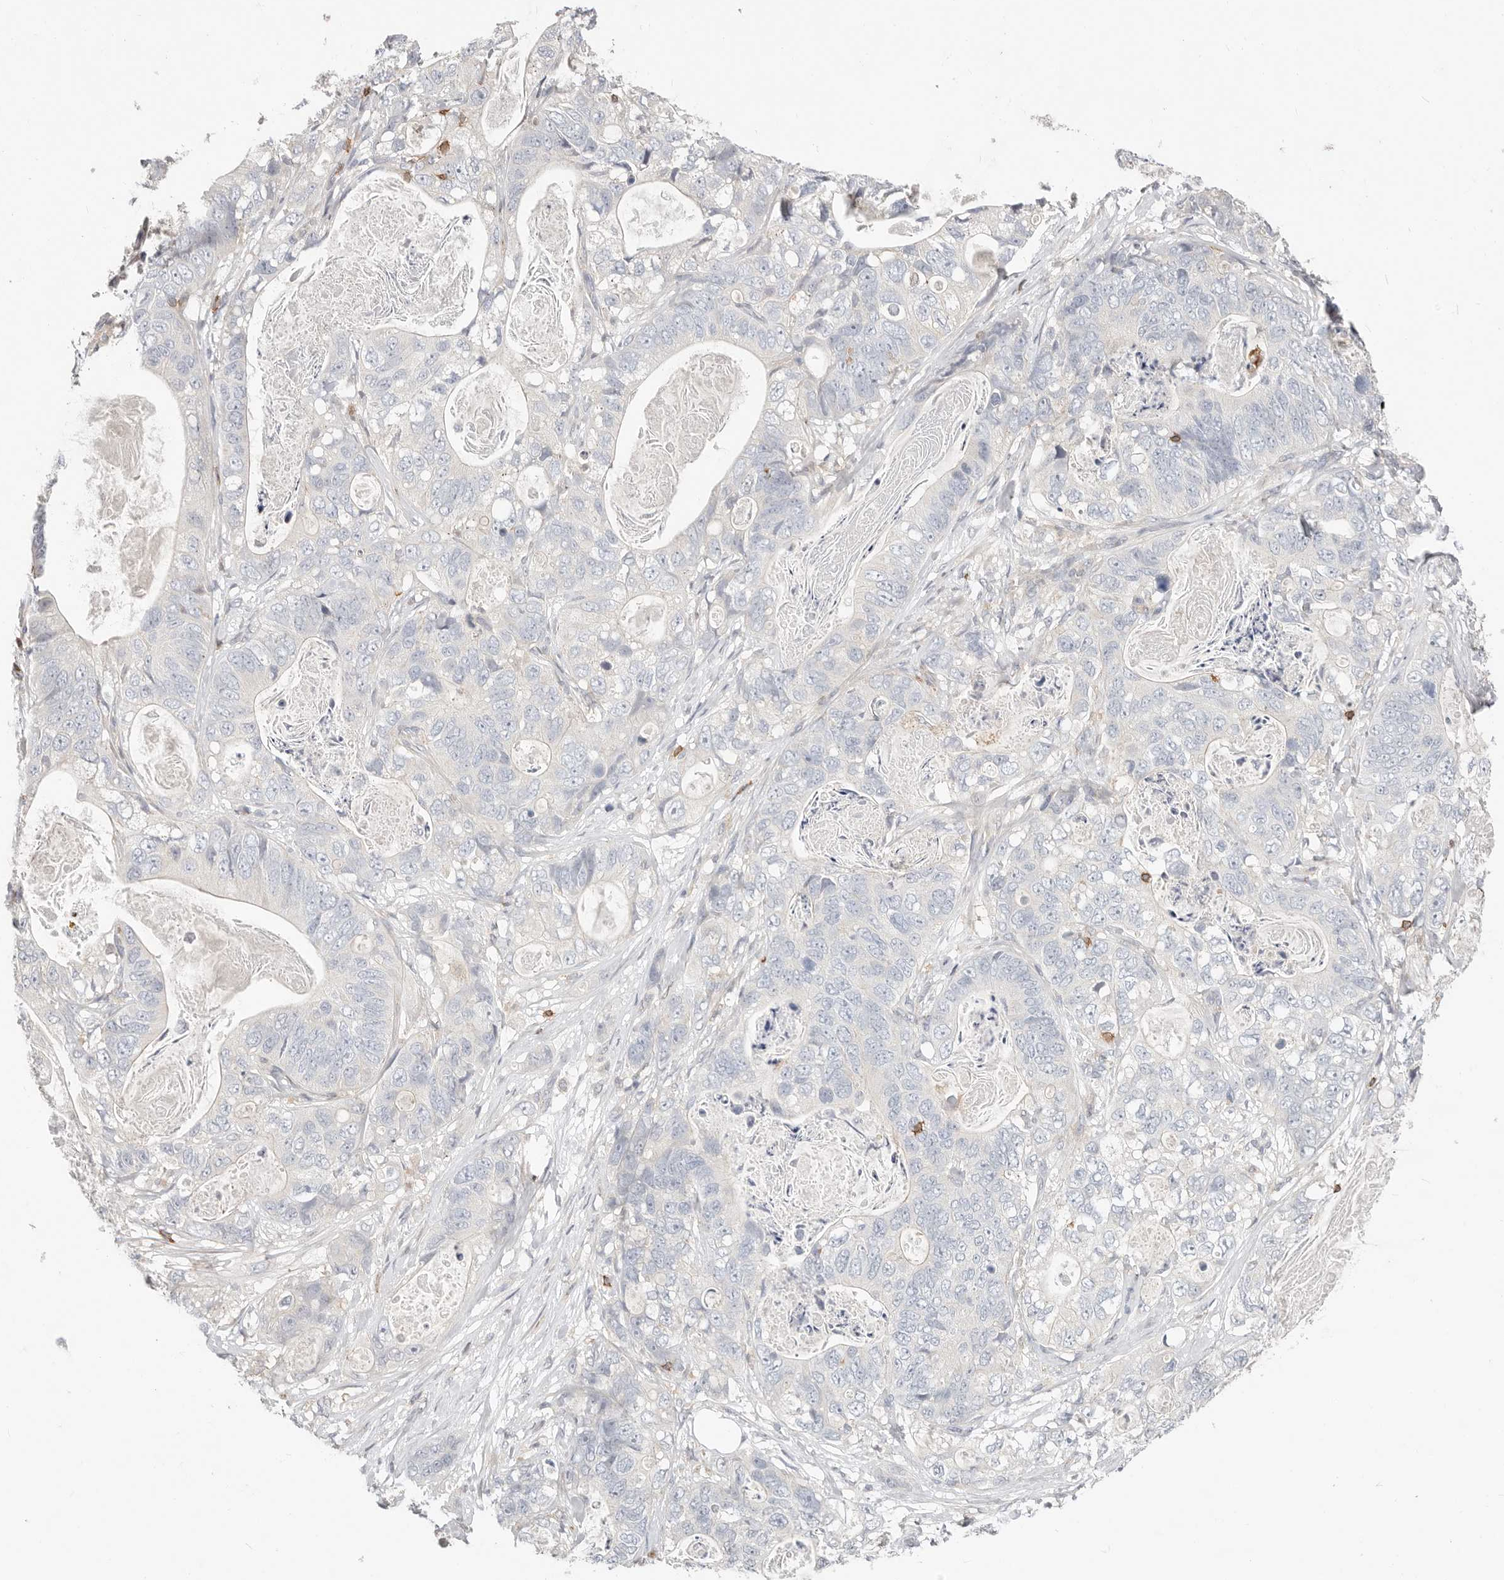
{"staining": {"intensity": "negative", "quantity": "none", "location": "none"}, "tissue": "stomach cancer", "cell_type": "Tumor cells", "image_type": "cancer", "snomed": [{"axis": "morphology", "description": "Normal tissue, NOS"}, {"axis": "morphology", "description": "Adenocarcinoma, NOS"}, {"axis": "topography", "description": "Stomach"}], "caption": "Tumor cells show no significant protein positivity in stomach adenocarcinoma. (IHC, brightfield microscopy, high magnification).", "gene": "TMEM63B", "patient": {"sex": "female", "age": 89}}